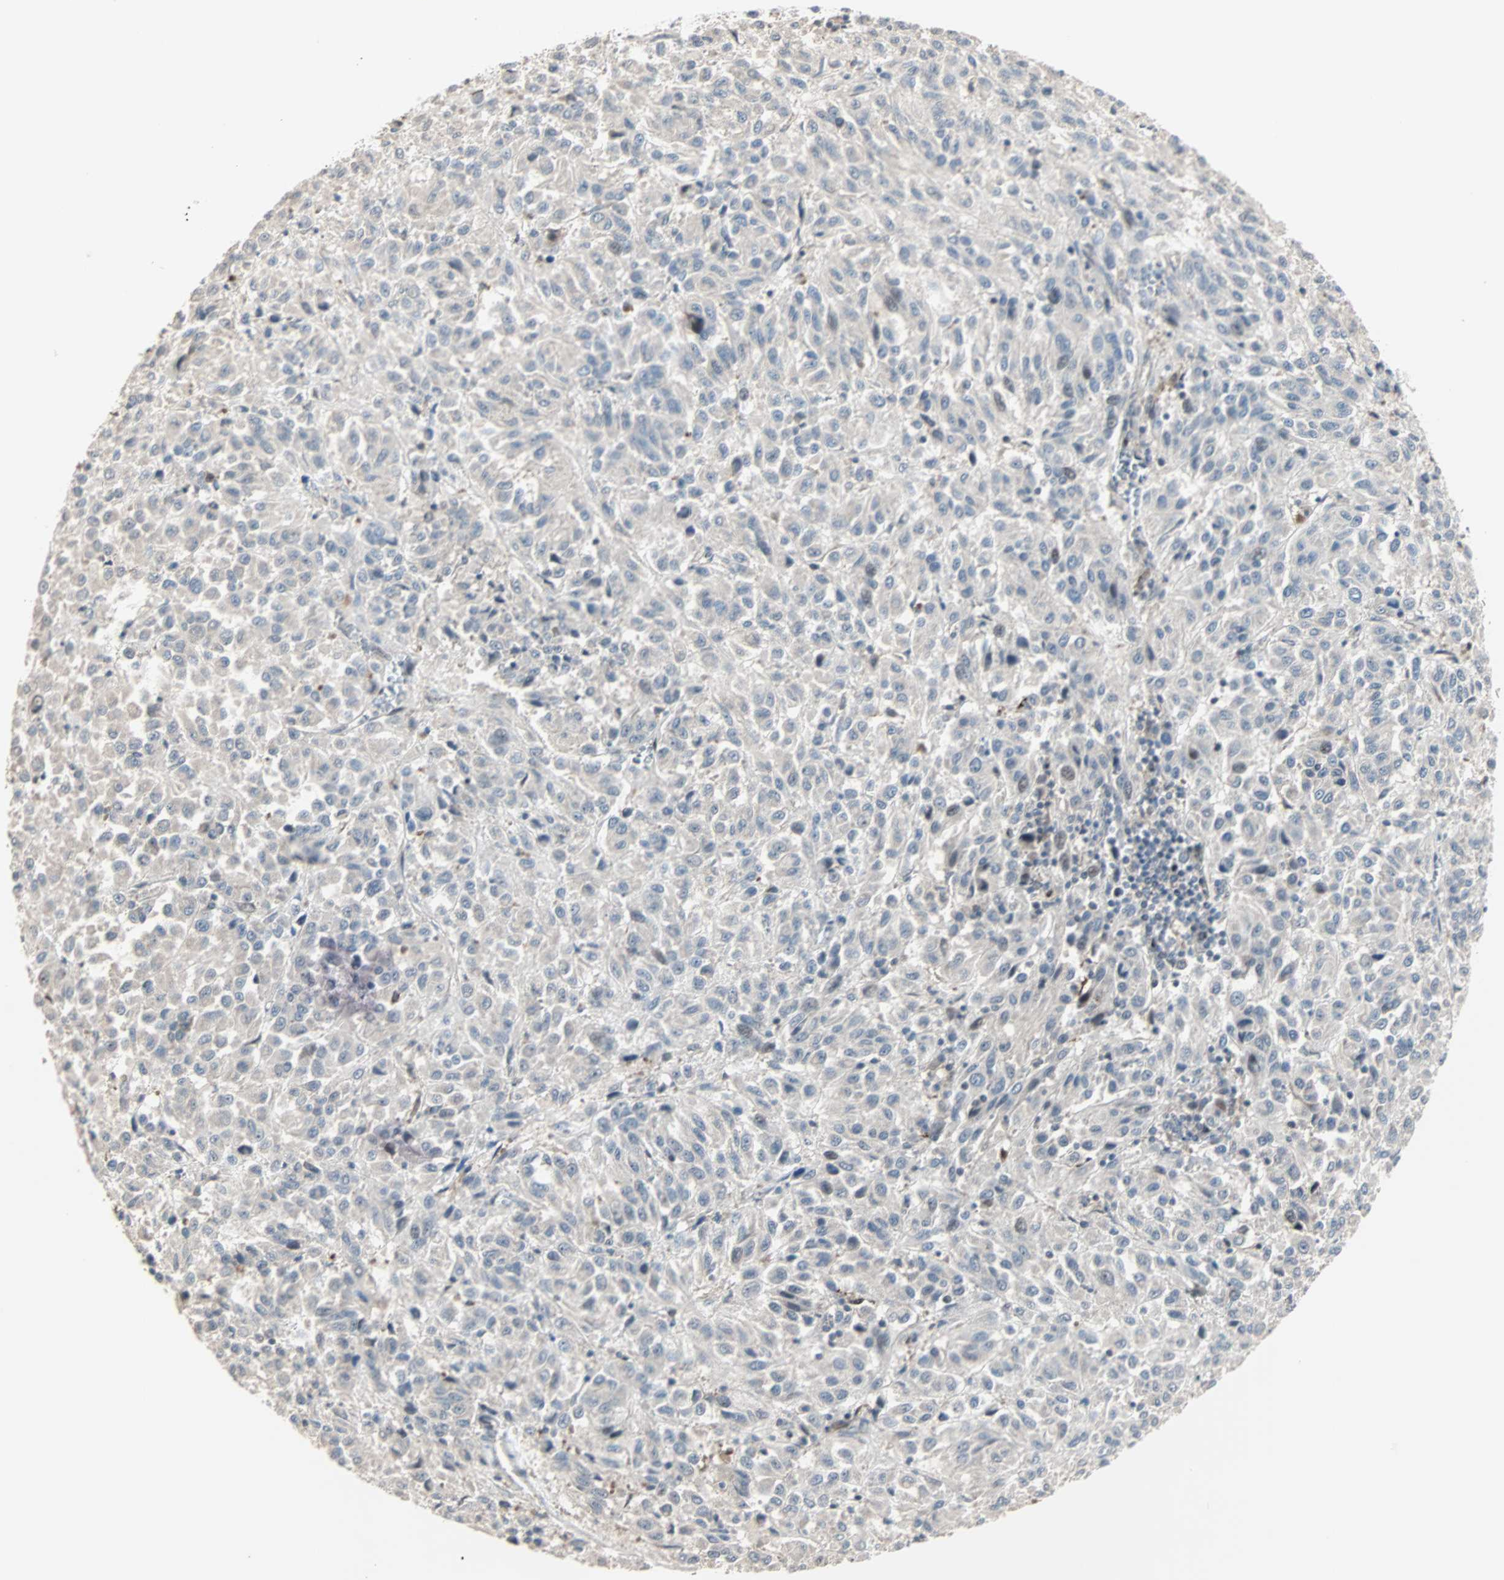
{"staining": {"intensity": "weak", "quantity": "25%-75%", "location": "cytoplasmic/membranous"}, "tissue": "melanoma", "cell_type": "Tumor cells", "image_type": "cancer", "snomed": [{"axis": "morphology", "description": "Malignant melanoma, Metastatic site"}, {"axis": "topography", "description": "Lung"}], "caption": "Protein staining demonstrates weak cytoplasmic/membranous positivity in approximately 25%-75% of tumor cells in melanoma. Using DAB (brown) and hematoxylin (blue) stains, captured at high magnification using brightfield microscopy.", "gene": "KDM4A", "patient": {"sex": "male", "age": 64}}